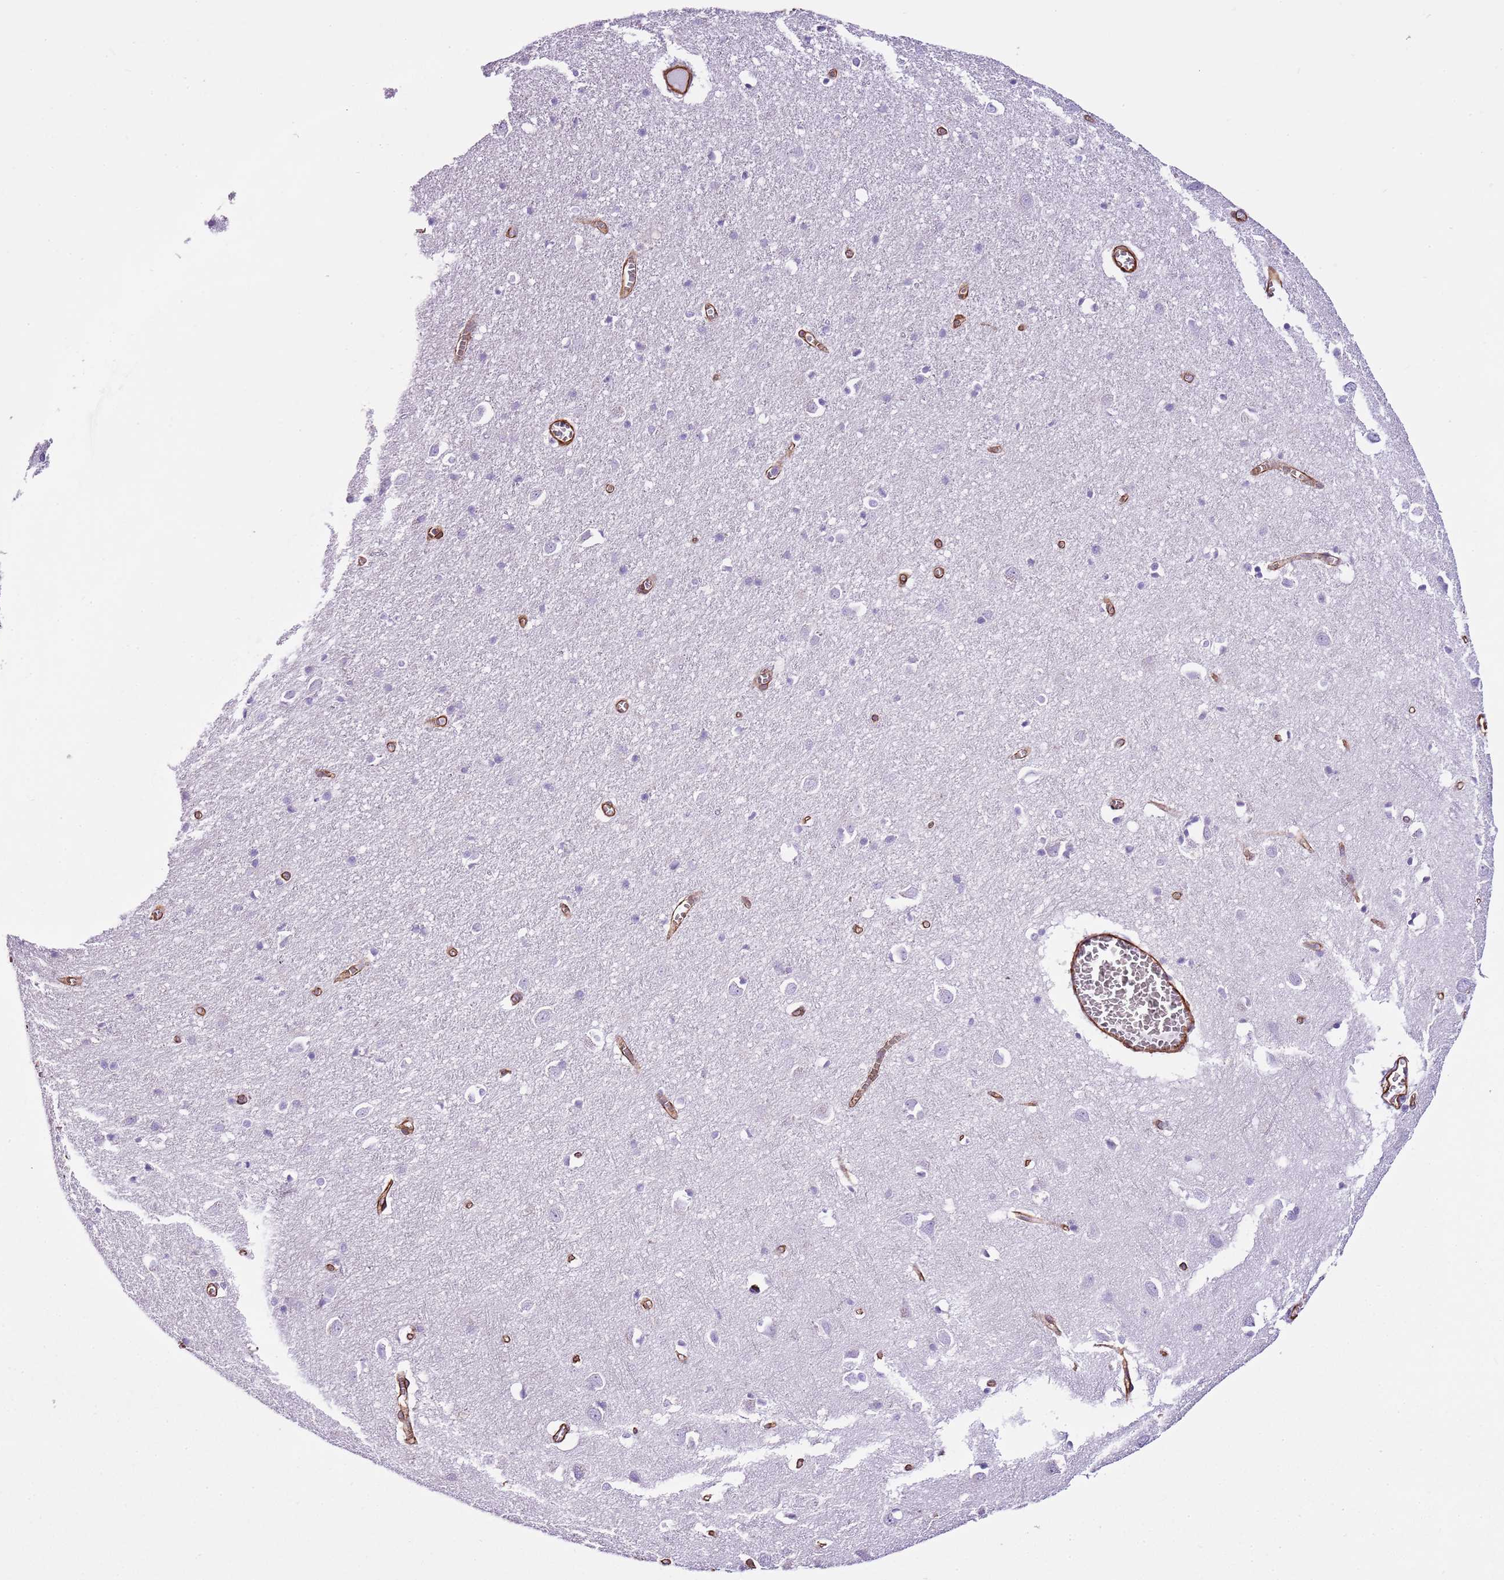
{"staining": {"intensity": "strong", "quantity": ">75%", "location": "cytoplasmic/membranous"}, "tissue": "cerebral cortex", "cell_type": "Endothelial cells", "image_type": "normal", "snomed": [{"axis": "morphology", "description": "Normal tissue, NOS"}, {"axis": "topography", "description": "Cerebral cortex"}], "caption": "Endothelial cells reveal strong cytoplasmic/membranous staining in about >75% of cells in benign cerebral cortex.", "gene": "CTDSPL", "patient": {"sex": "female", "age": 64}}